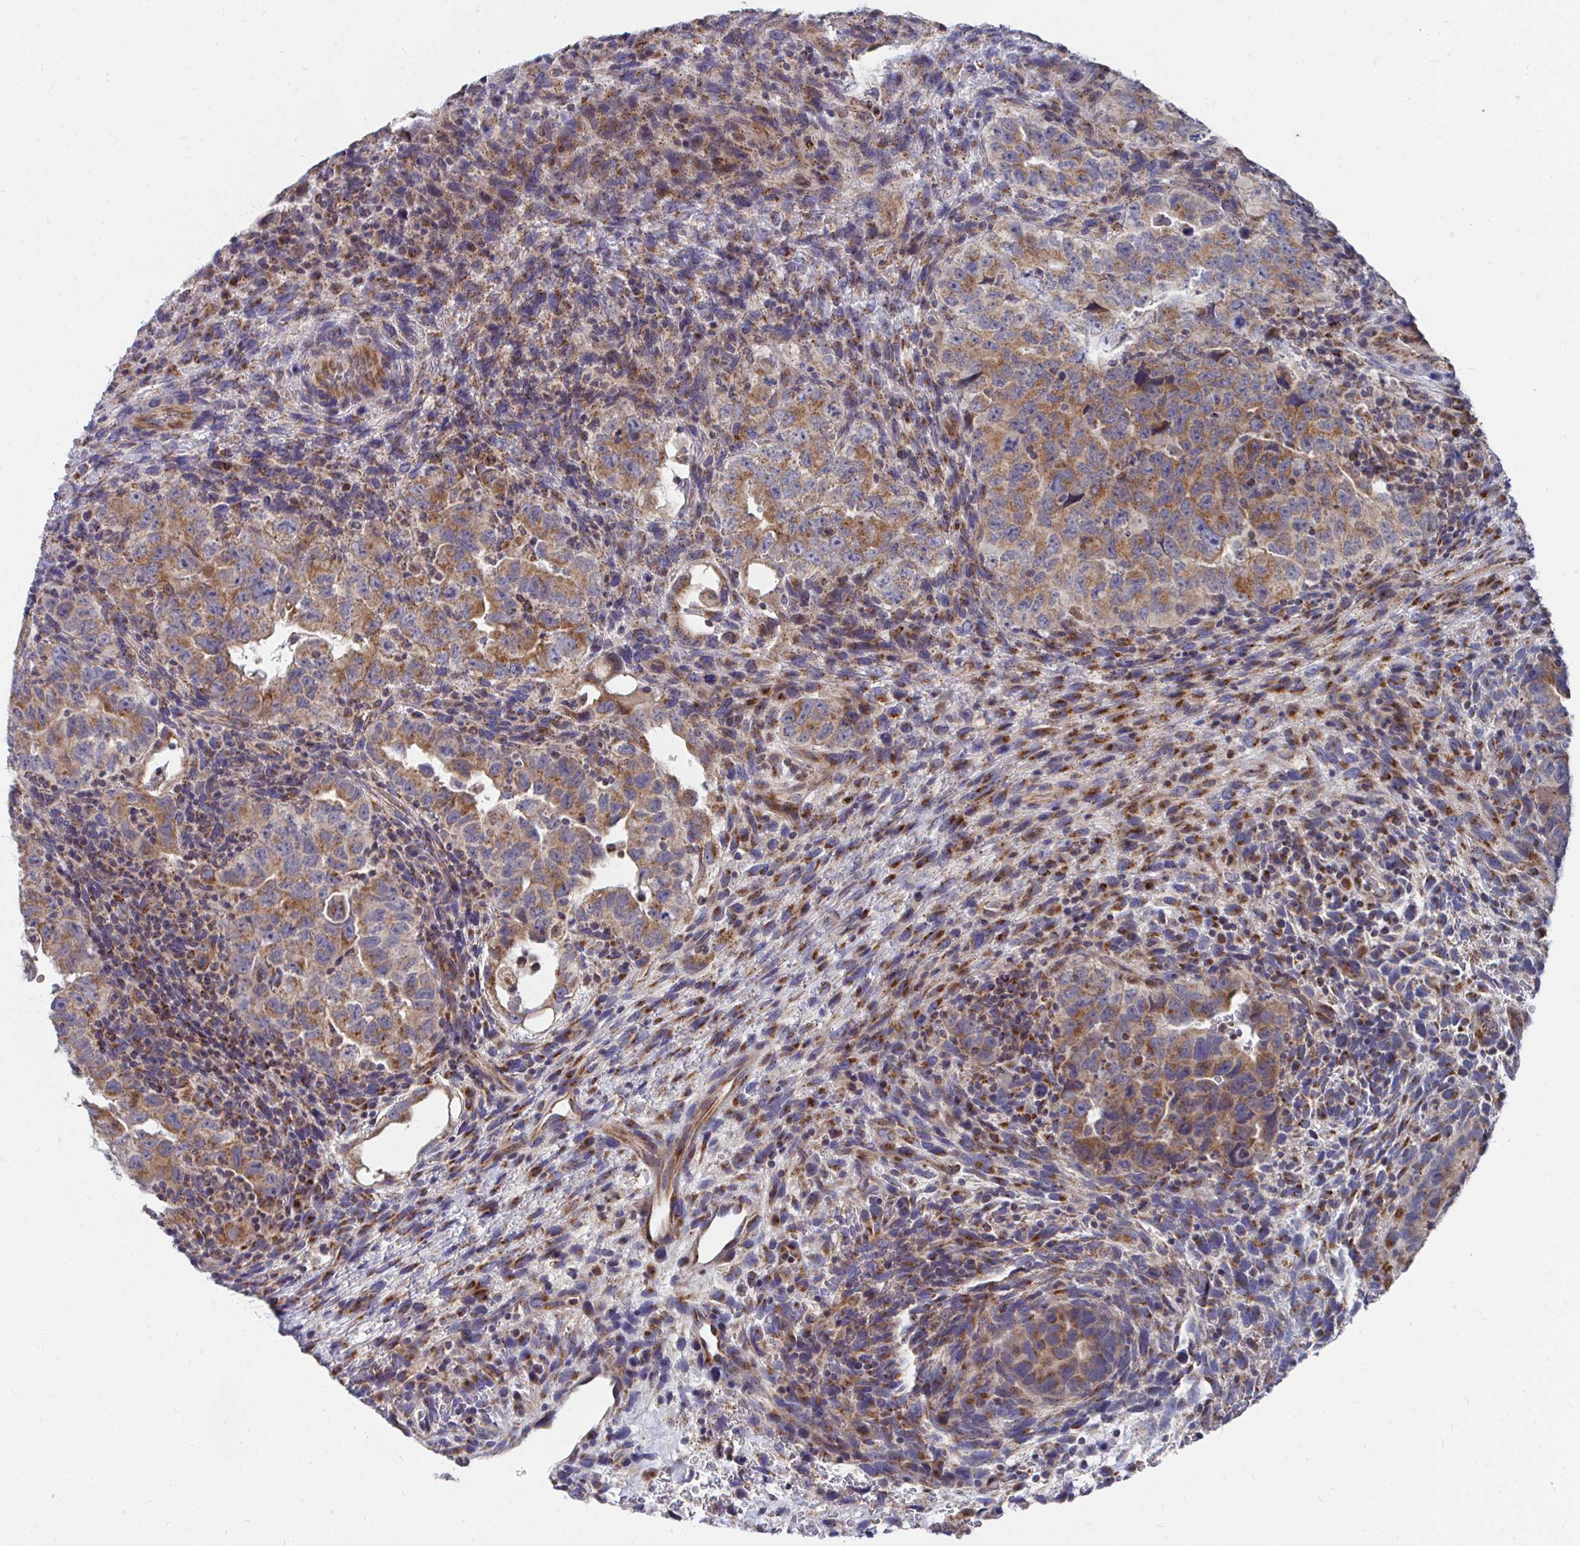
{"staining": {"intensity": "moderate", "quantity": ">75%", "location": "cytoplasmic/membranous"}, "tissue": "testis cancer", "cell_type": "Tumor cells", "image_type": "cancer", "snomed": [{"axis": "morphology", "description": "Carcinoma, Embryonal, NOS"}, {"axis": "topography", "description": "Testis"}], "caption": "This photomicrograph displays immunohistochemistry (IHC) staining of human testis cancer, with medium moderate cytoplasmic/membranous positivity in about >75% of tumor cells.", "gene": "PEX3", "patient": {"sex": "male", "age": 24}}